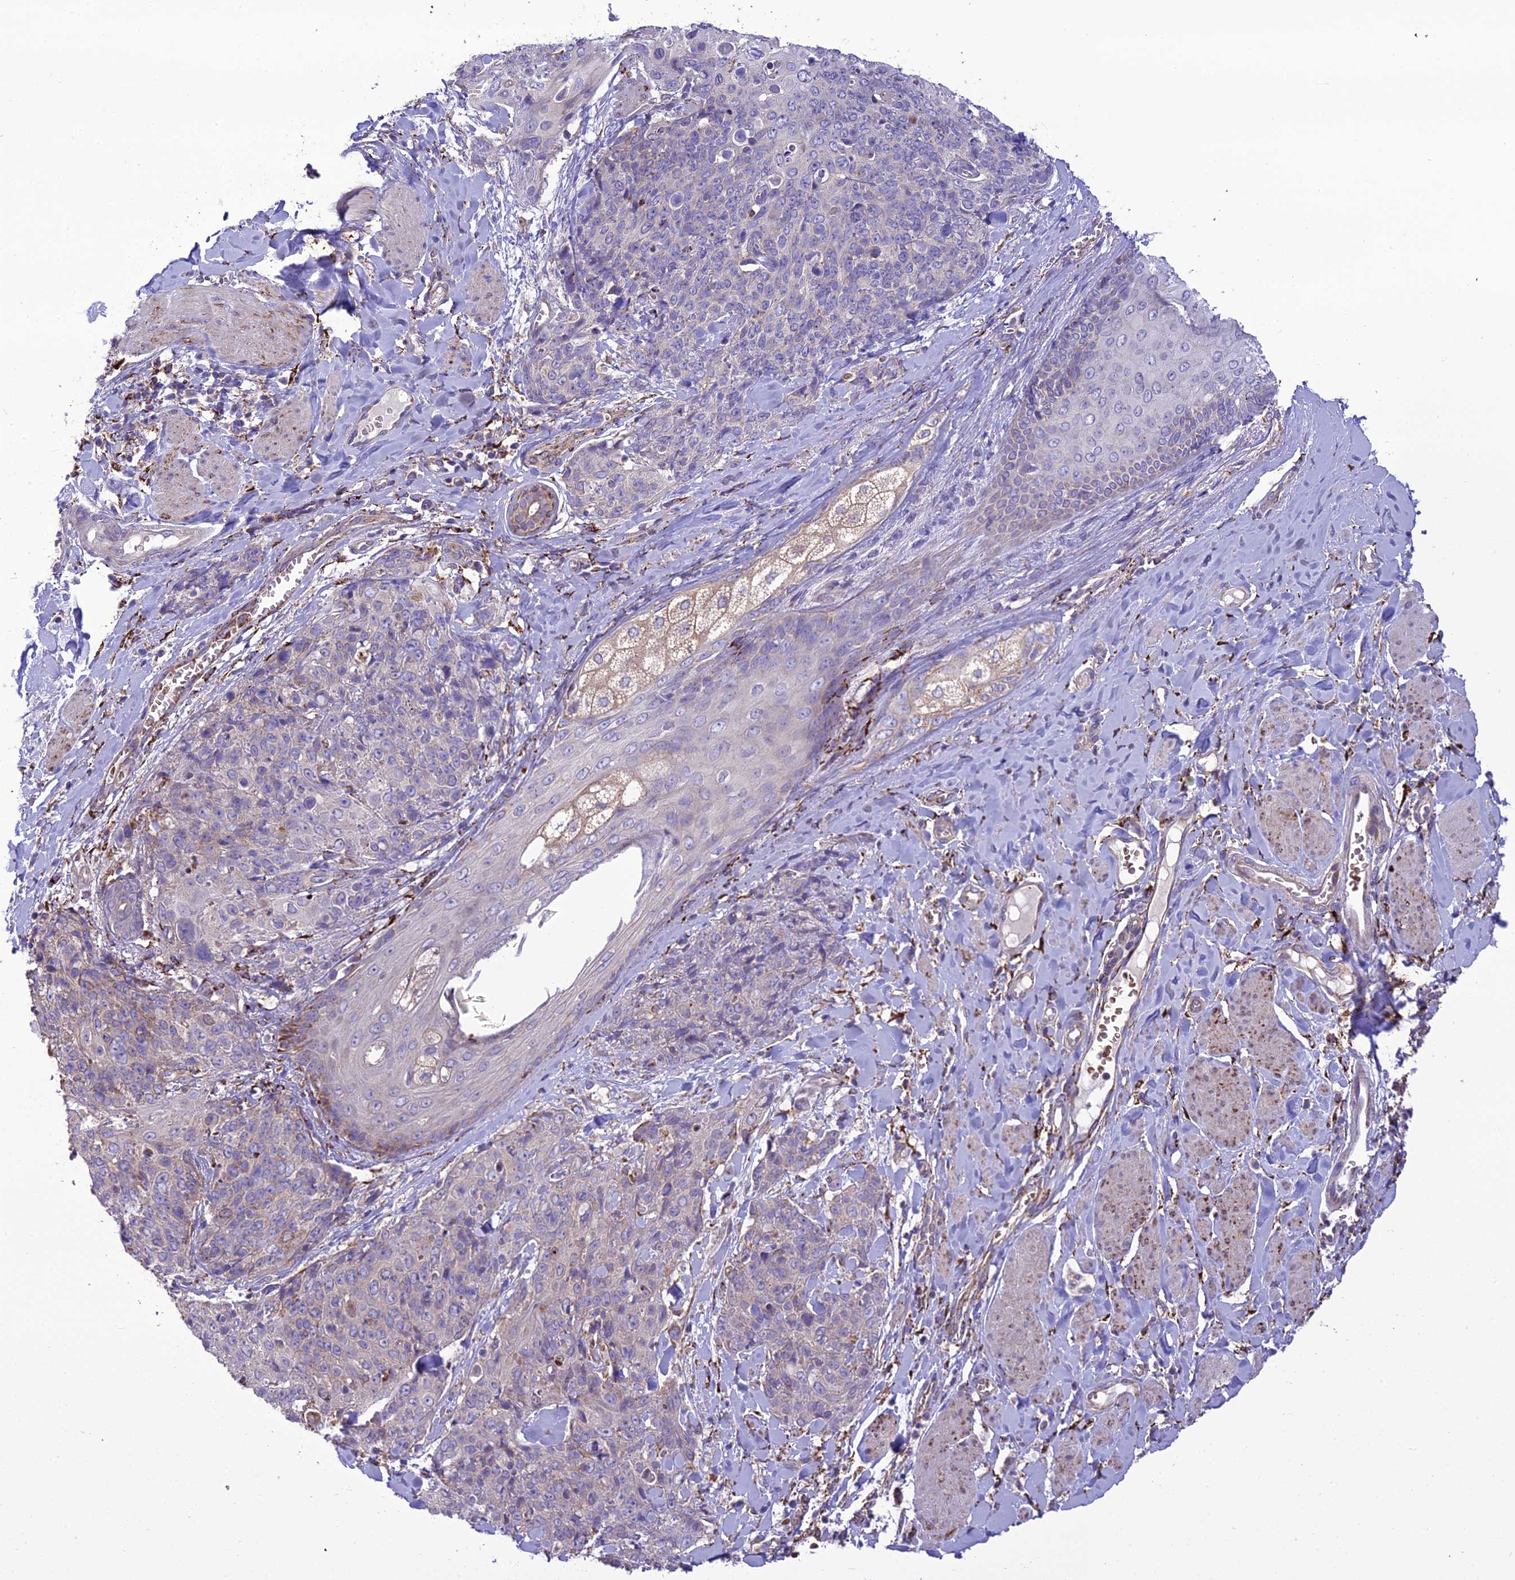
{"staining": {"intensity": "negative", "quantity": "none", "location": "none"}, "tissue": "skin cancer", "cell_type": "Tumor cells", "image_type": "cancer", "snomed": [{"axis": "morphology", "description": "Squamous cell carcinoma, NOS"}, {"axis": "topography", "description": "Skin"}, {"axis": "topography", "description": "Vulva"}], "caption": "The micrograph demonstrates no significant expression in tumor cells of squamous cell carcinoma (skin).", "gene": "TBC1D24", "patient": {"sex": "female", "age": 85}}